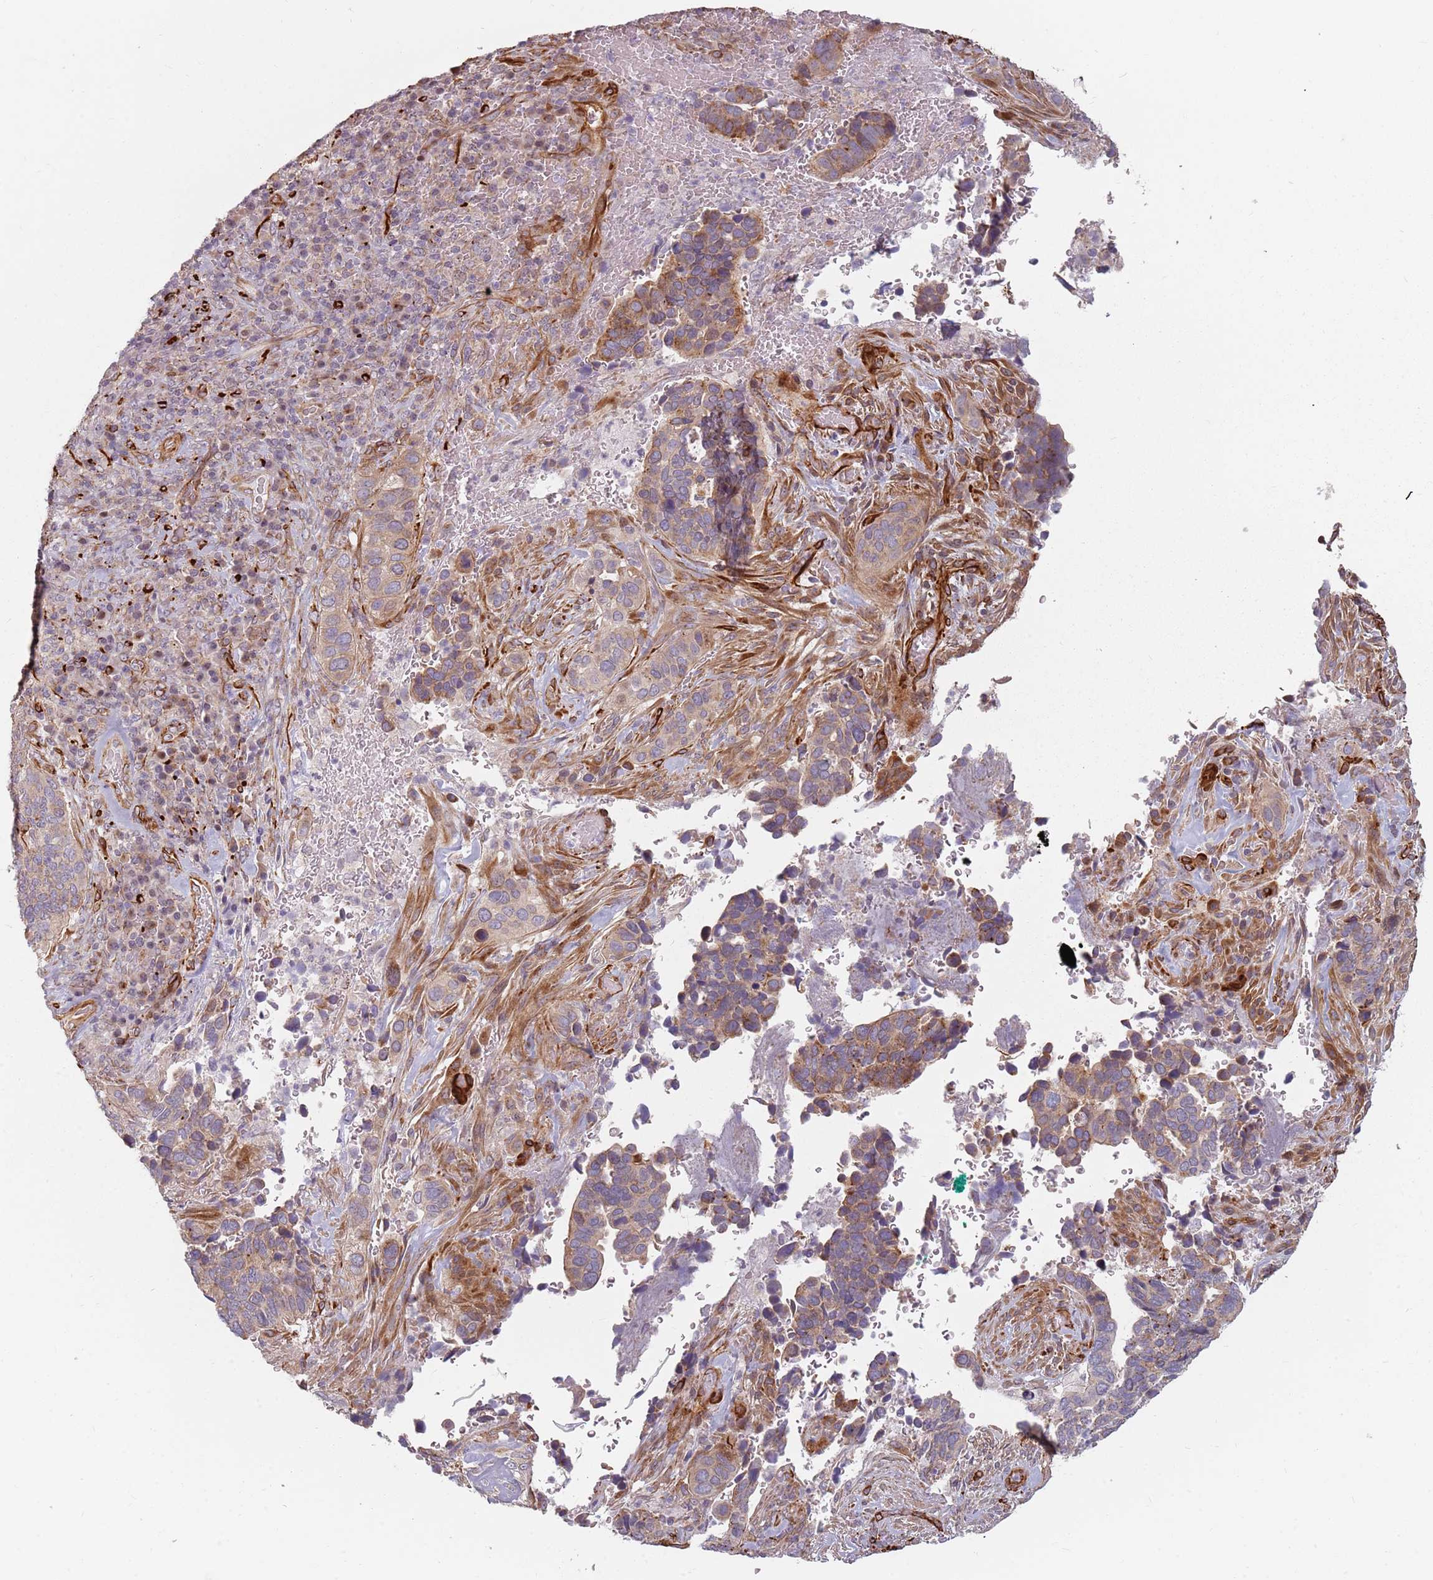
{"staining": {"intensity": "moderate", "quantity": "25%-75%", "location": "cytoplasmic/membranous"}, "tissue": "cervical cancer", "cell_type": "Tumor cells", "image_type": "cancer", "snomed": [{"axis": "morphology", "description": "Squamous cell carcinoma, NOS"}, {"axis": "topography", "description": "Cervix"}], "caption": "Squamous cell carcinoma (cervical) stained with a brown dye exhibits moderate cytoplasmic/membranous positive expression in approximately 25%-75% of tumor cells.", "gene": "GAS2L3", "patient": {"sex": "female", "age": 38}}